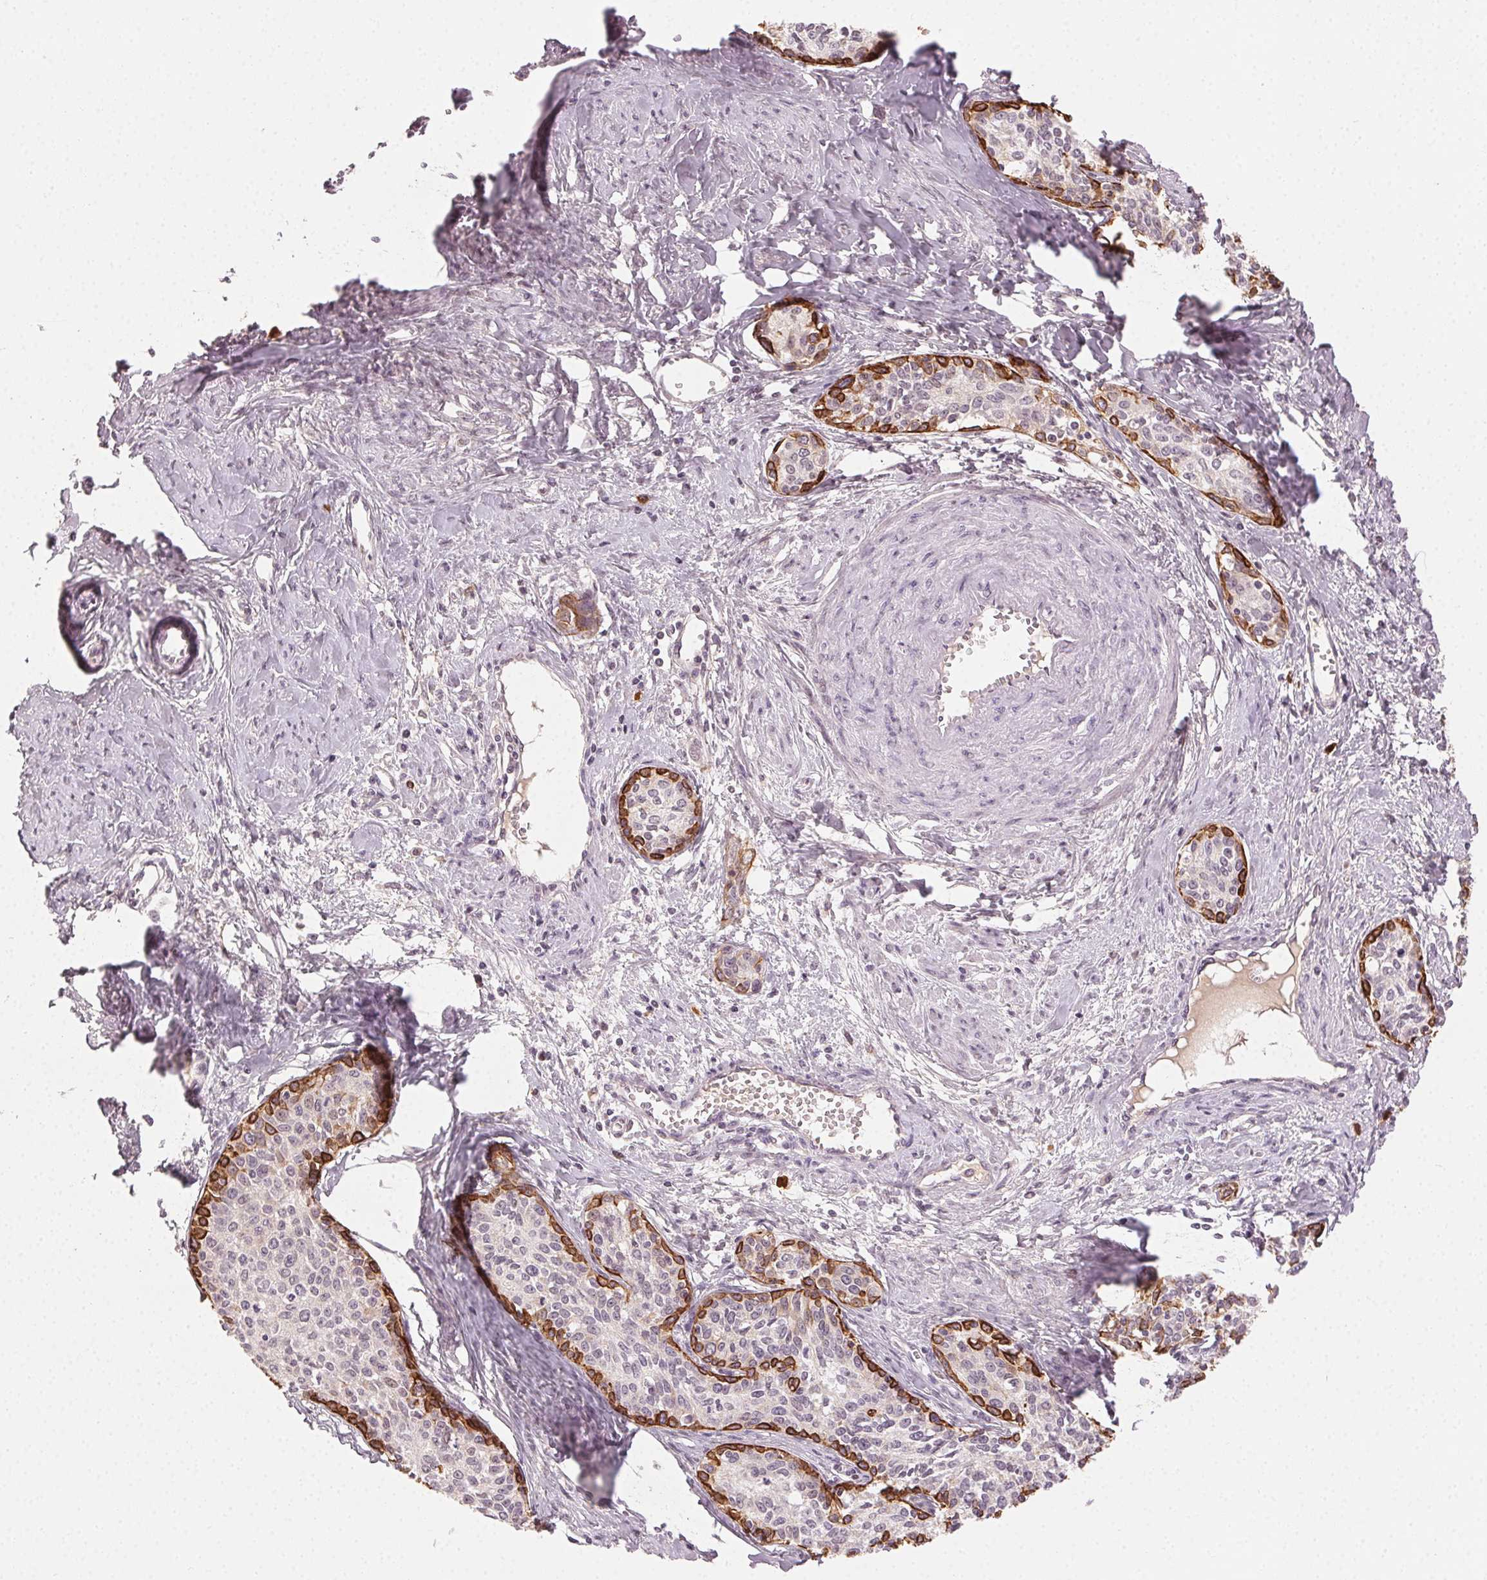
{"staining": {"intensity": "strong", "quantity": "<25%", "location": "cytoplasmic/membranous"}, "tissue": "cervical cancer", "cell_type": "Tumor cells", "image_type": "cancer", "snomed": [{"axis": "morphology", "description": "Squamous cell carcinoma, NOS"}, {"axis": "morphology", "description": "Adenocarcinoma, NOS"}, {"axis": "topography", "description": "Cervix"}], "caption": "About <25% of tumor cells in squamous cell carcinoma (cervical) display strong cytoplasmic/membranous protein expression as visualized by brown immunohistochemical staining.", "gene": "TUB", "patient": {"sex": "female", "age": 52}}